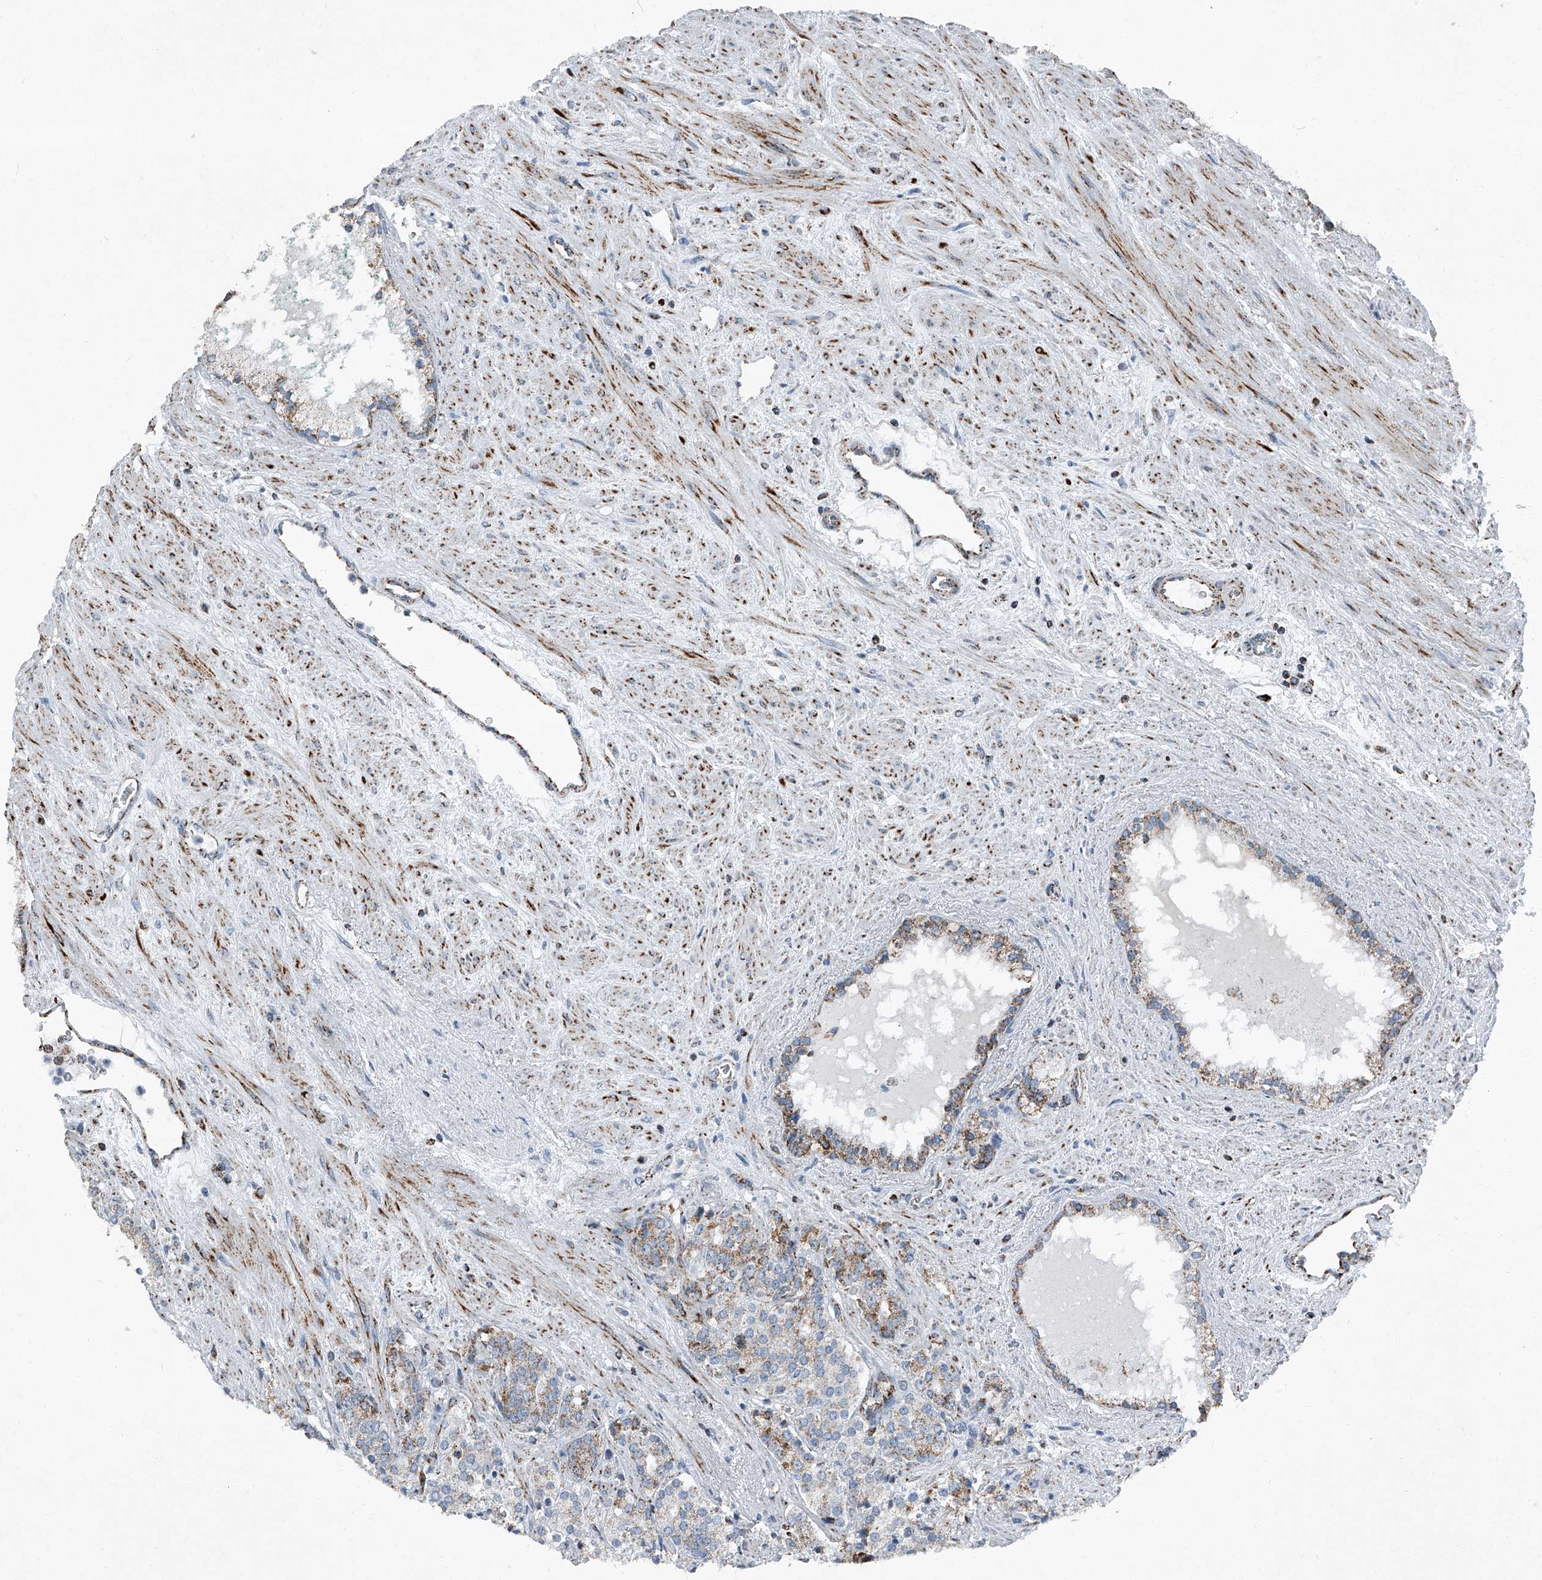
{"staining": {"intensity": "moderate", "quantity": ">75%", "location": "cytoplasmic/membranous"}, "tissue": "prostate cancer", "cell_type": "Tumor cells", "image_type": "cancer", "snomed": [{"axis": "morphology", "description": "Adenocarcinoma, High grade"}, {"axis": "topography", "description": "Prostate"}], "caption": "Immunohistochemical staining of prostate adenocarcinoma (high-grade) exhibits medium levels of moderate cytoplasmic/membranous protein expression in approximately >75% of tumor cells.", "gene": "CHRNA7", "patient": {"sex": "male", "age": 71}}